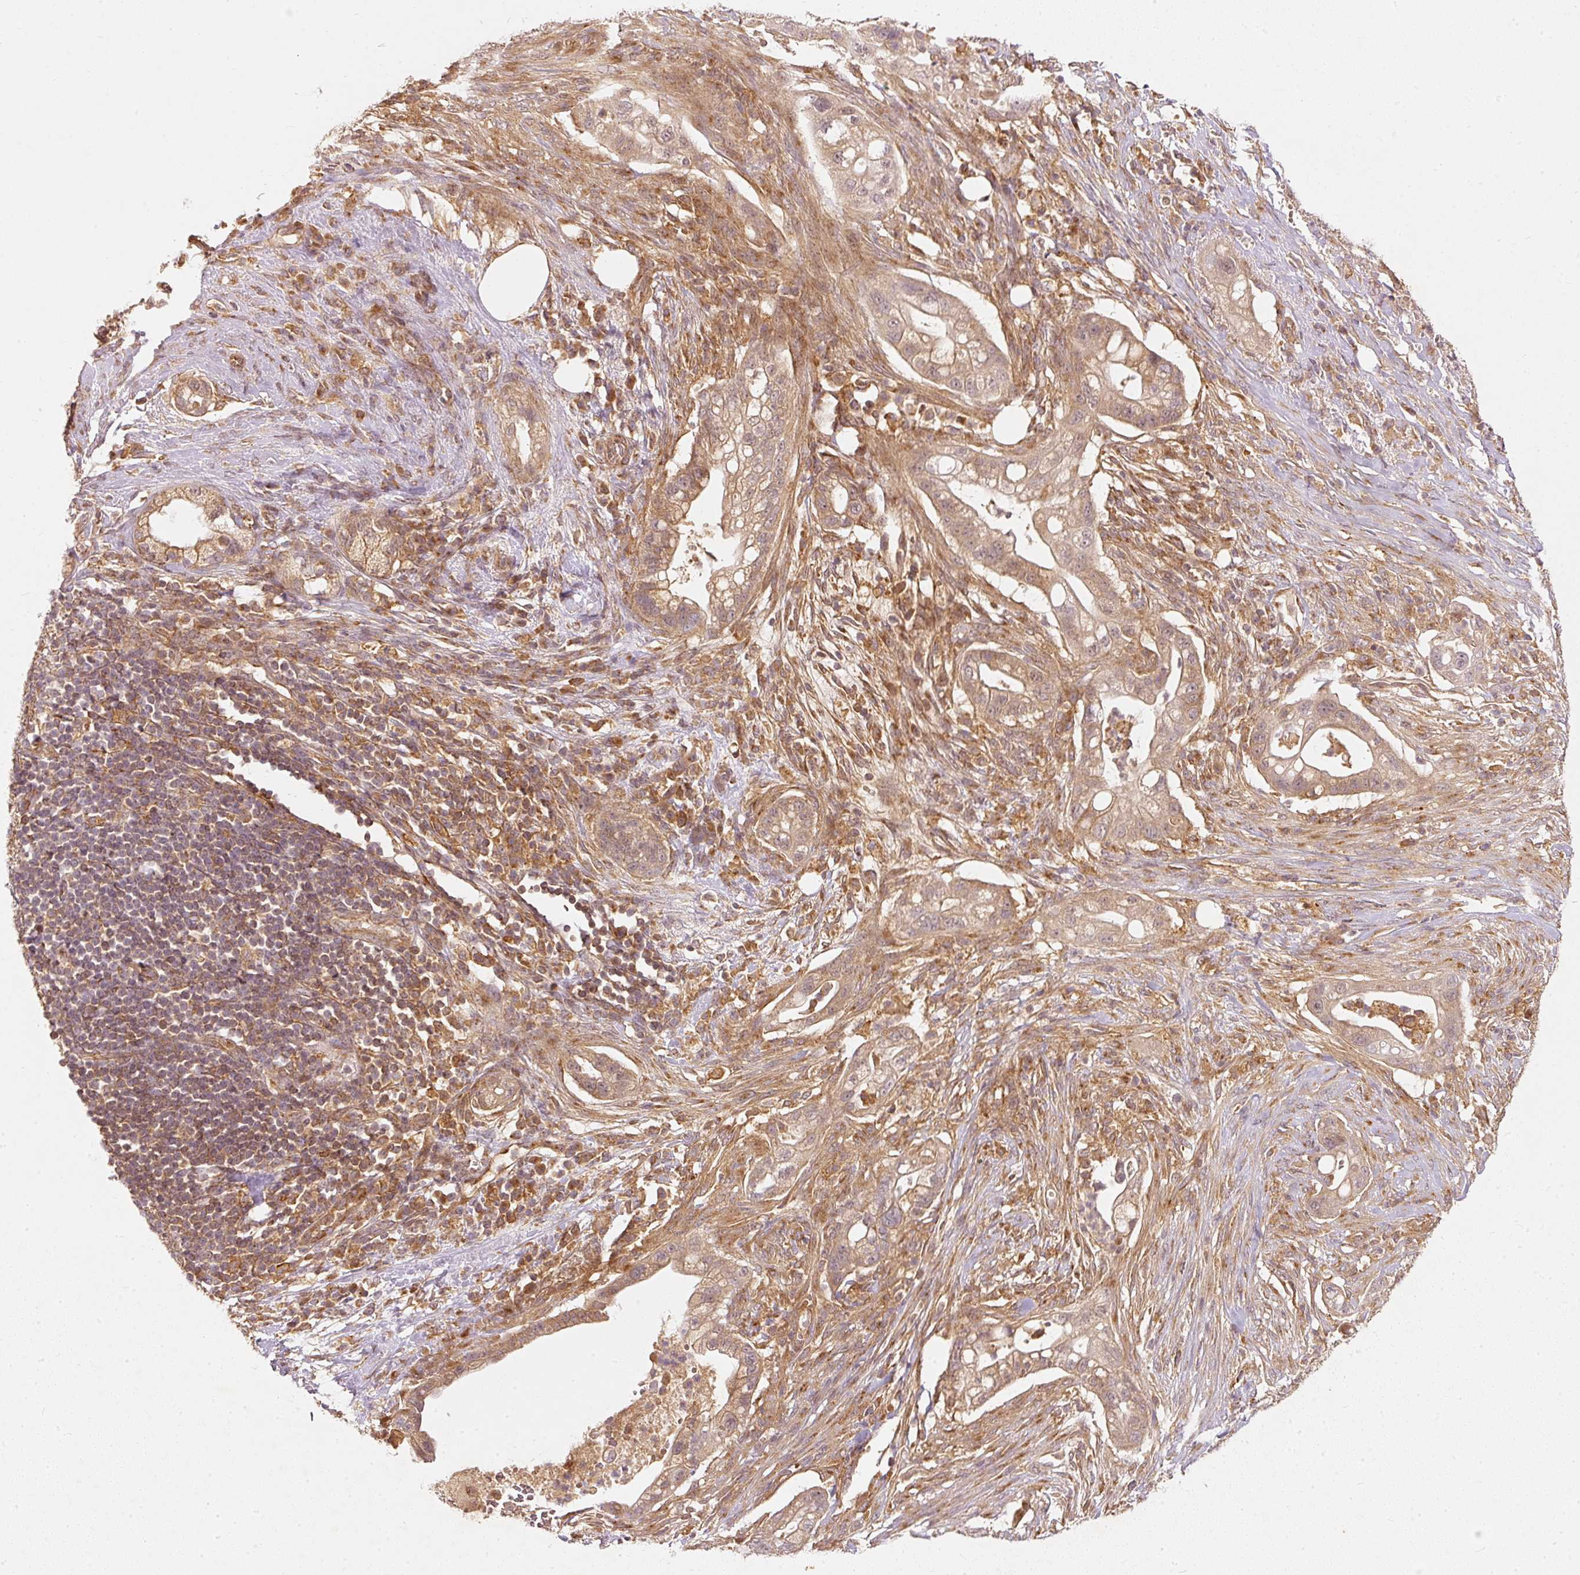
{"staining": {"intensity": "moderate", "quantity": ">75%", "location": "cytoplasmic/membranous"}, "tissue": "pancreatic cancer", "cell_type": "Tumor cells", "image_type": "cancer", "snomed": [{"axis": "morphology", "description": "Adenocarcinoma, NOS"}, {"axis": "topography", "description": "Pancreas"}], "caption": "Immunohistochemical staining of human pancreatic cancer reveals medium levels of moderate cytoplasmic/membranous positivity in about >75% of tumor cells.", "gene": "ZNF580", "patient": {"sex": "male", "age": 44}}